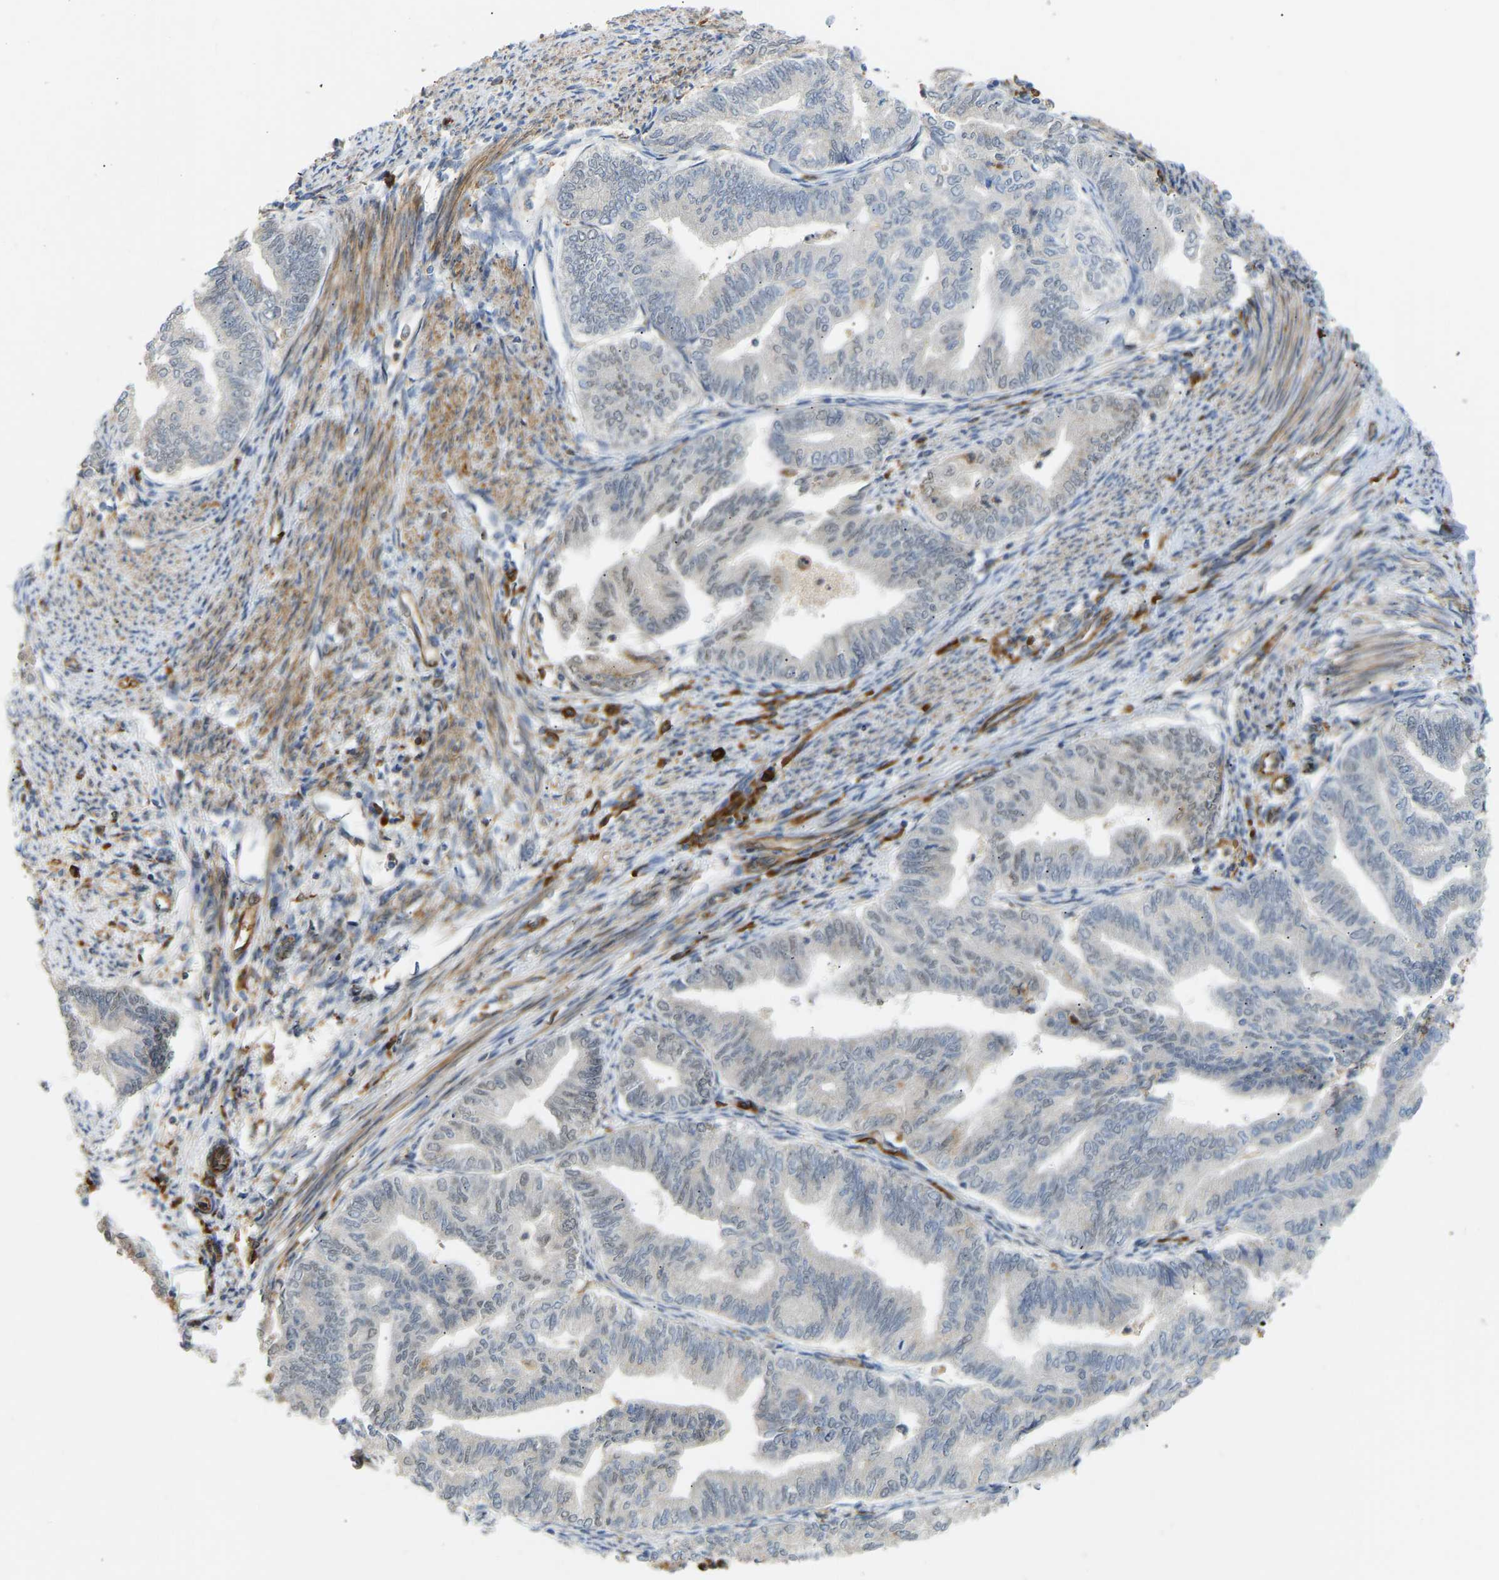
{"staining": {"intensity": "negative", "quantity": "none", "location": "none"}, "tissue": "endometrial cancer", "cell_type": "Tumor cells", "image_type": "cancer", "snomed": [{"axis": "morphology", "description": "Adenocarcinoma, NOS"}, {"axis": "topography", "description": "Endometrium"}], "caption": "Image shows no protein positivity in tumor cells of endometrial cancer (adenocarcinoma) tissue. (DAB (3,3'-diaminobenzidine) immunohistochemistry visualized using brightfield microscopy, high magnification).", "gene": "PLCG2", "patient": {"sex": "female", "age": 79}}